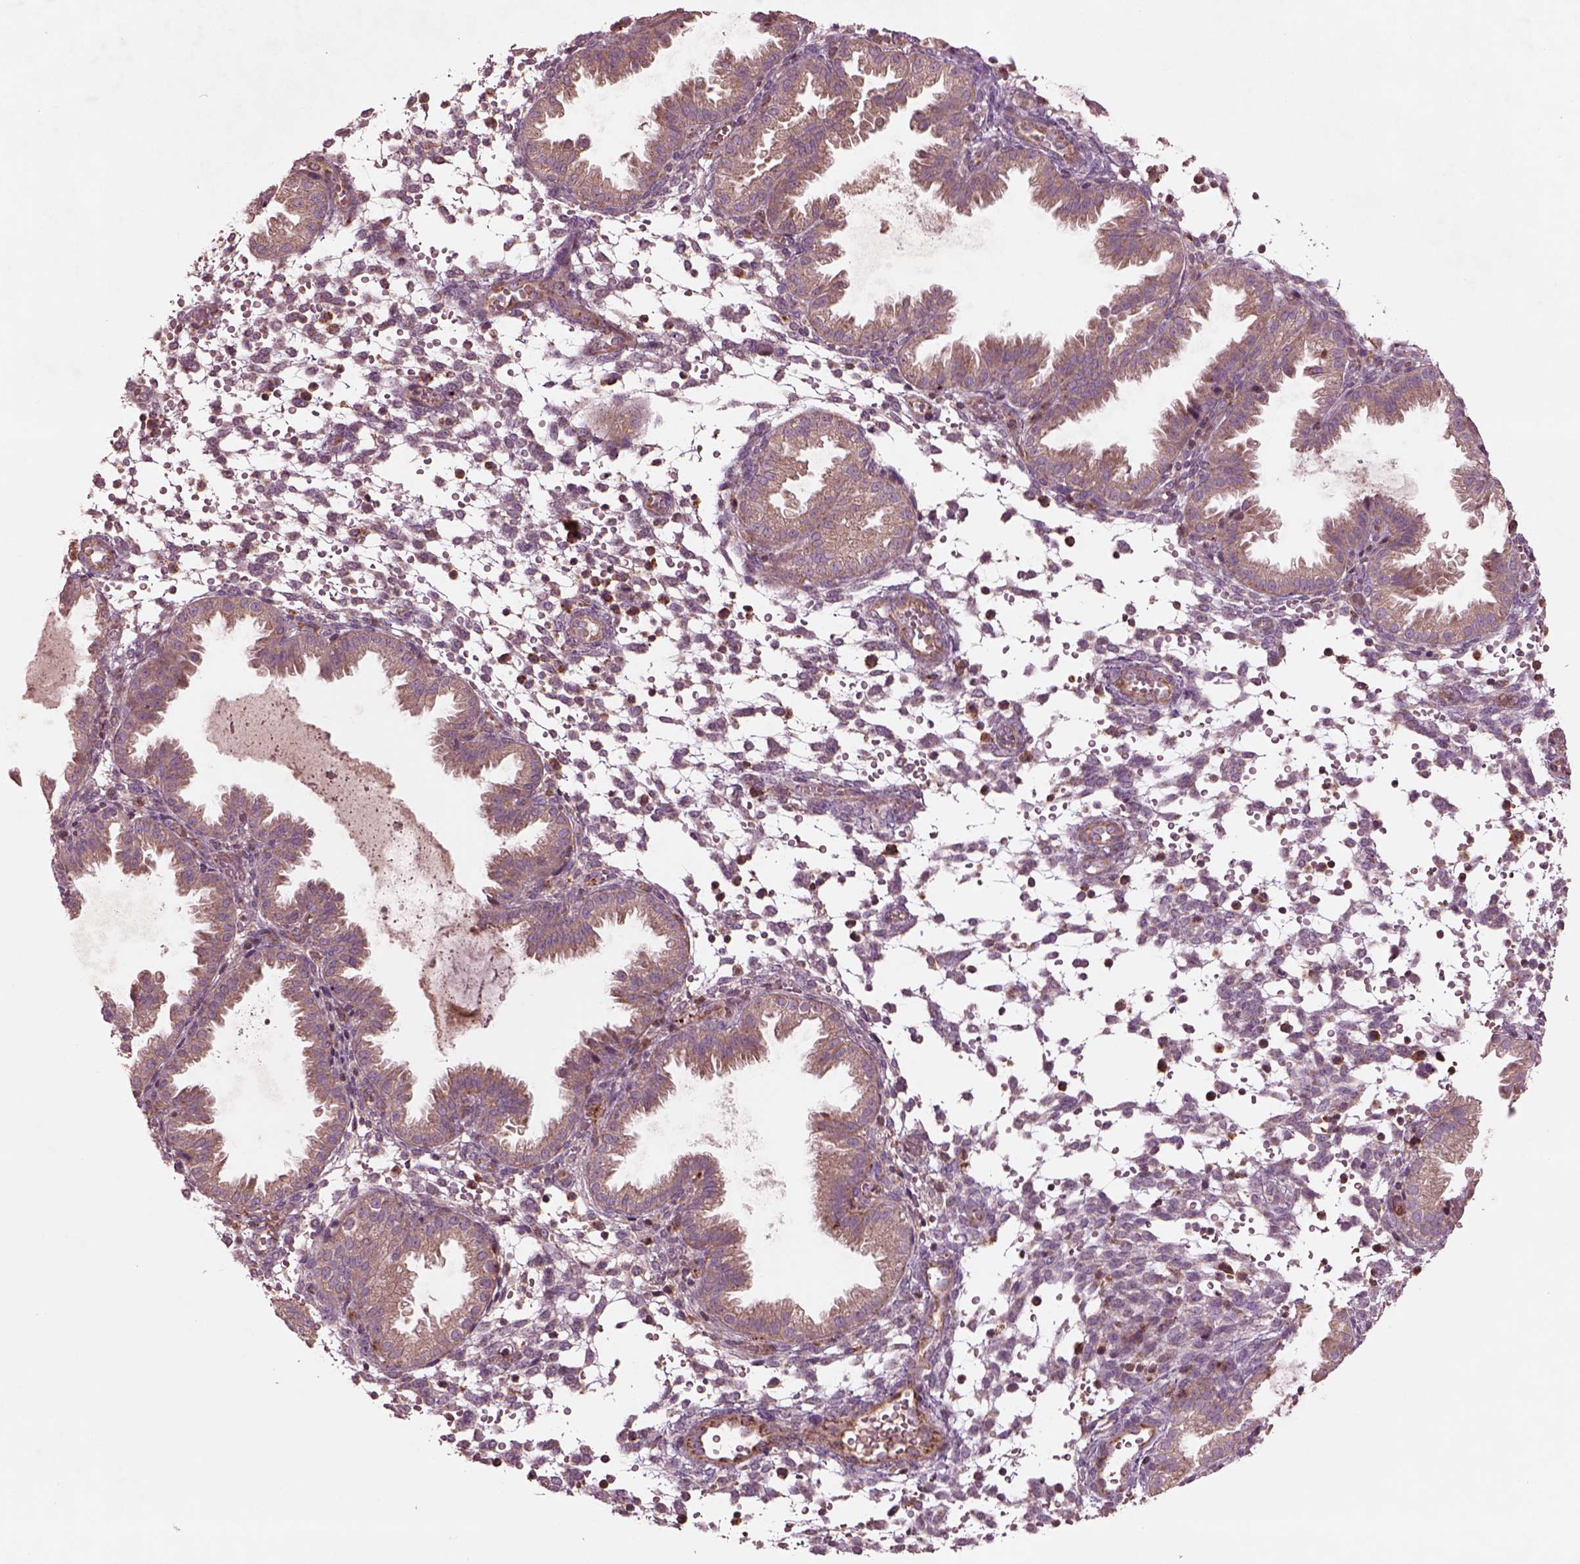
{"staining": {"intensity": "weak", "quantity": "25%-75%", "location": "cytoplasmic/membranous"}, "tissue": "endometrium", "cell_type": "Cells in endometrial stroma", "image_type": "normal", "snomed": [{"axis": "morphology", "description": "Normal tissue, NOS"}, {"axis": "topography", "description": "Endometrium"}], "caption": "Endometrium stained with a brown dye reveals weak cytoplasmic/membranous positive positivity in about 25%-75% of cells in endometrial stroma.", "gene": "SLC25A31", "patient": {"sex": "female", "age": 33}}